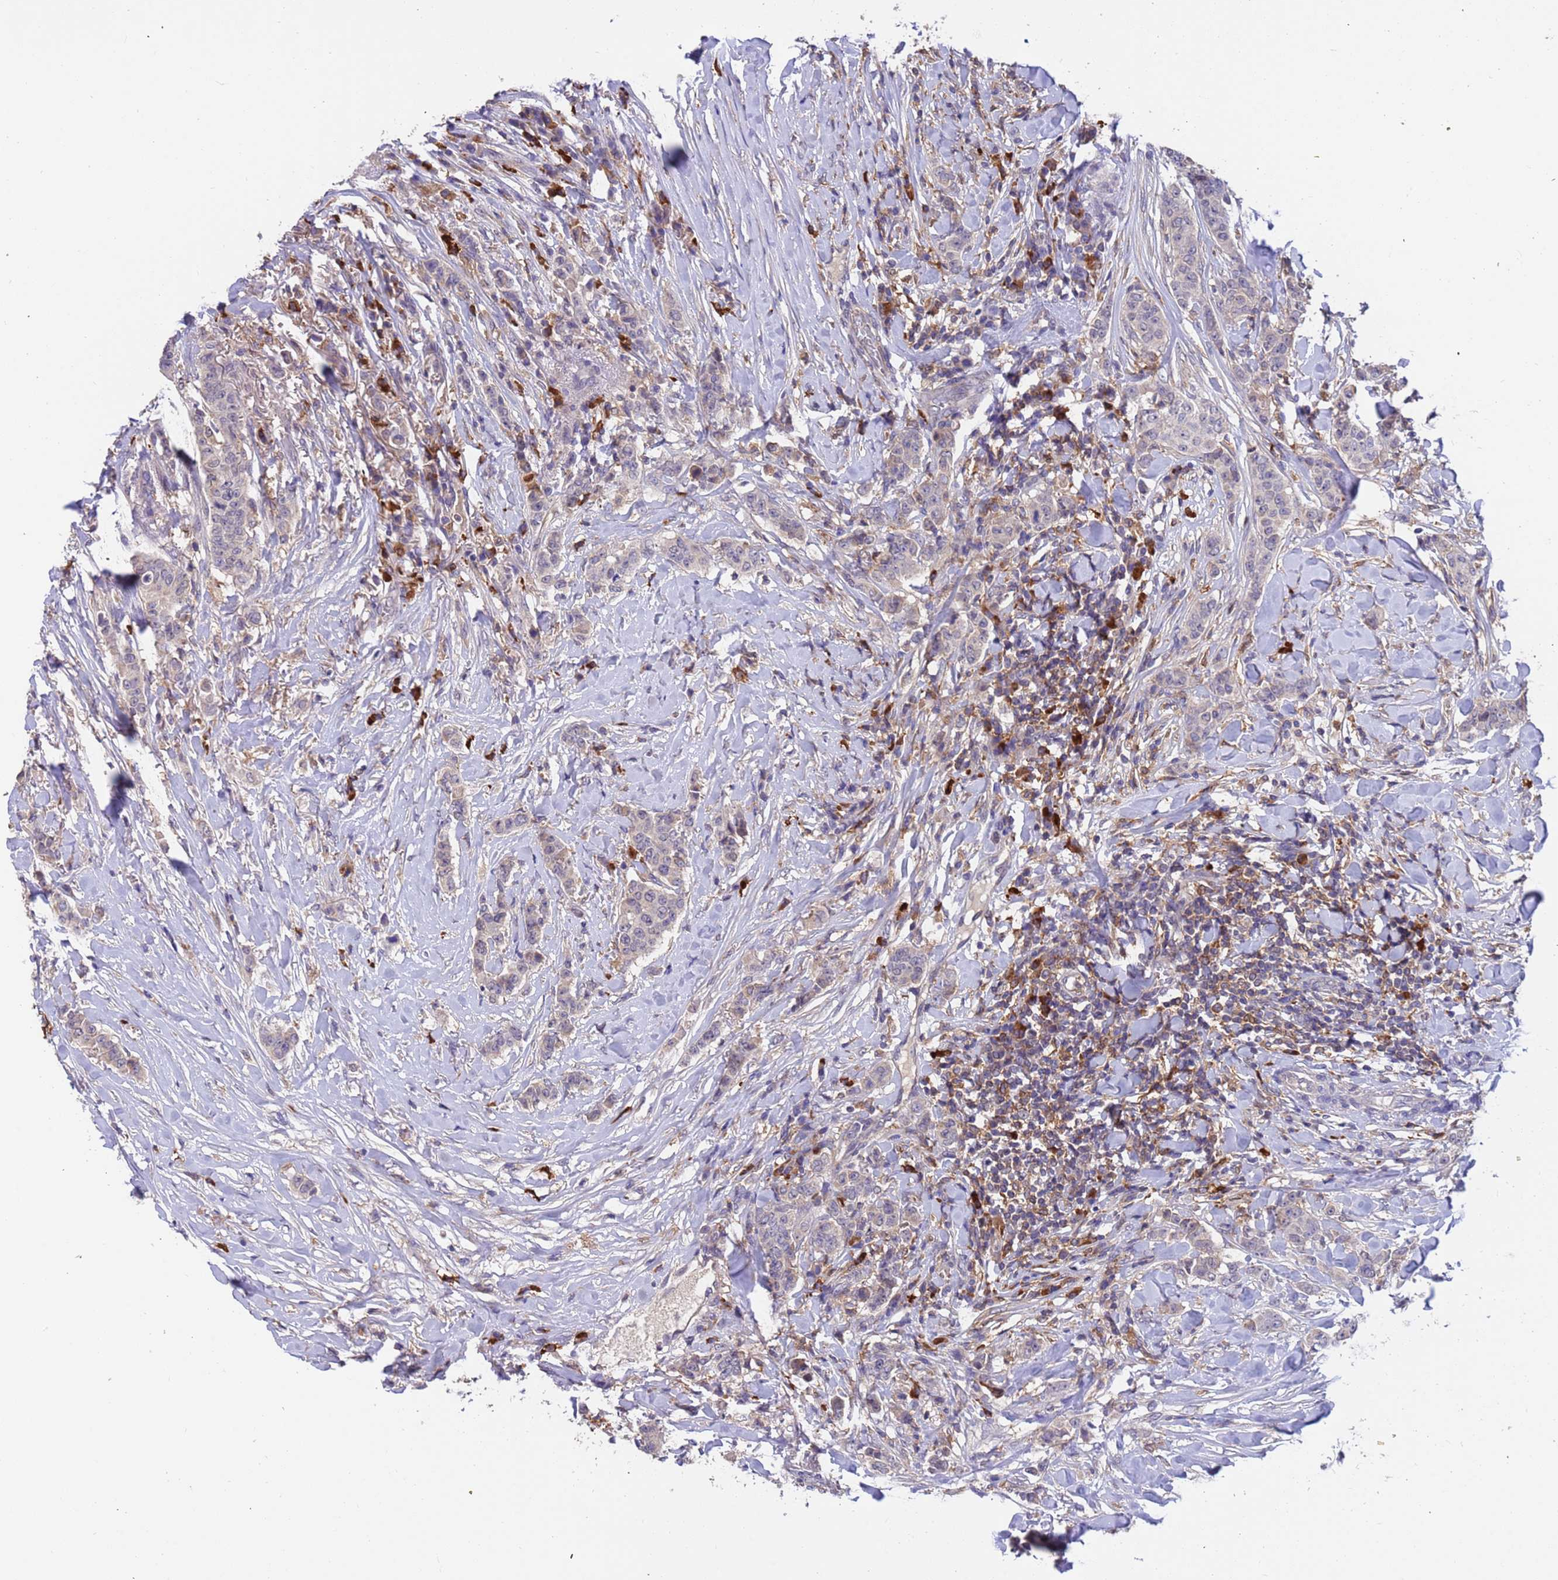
{"staining": {"intensity": "negative", "quantity": "none", "location": "none"}, "tissue": "breast cancer", "cell_type": "Tumor cells", "image_type": "cancer", "snomed": [{"axis": "morphology", "description": "Duct carcinoma"}, {"axis": "topography", "description": "Breast"}], "caption": "Invasive ductal carcinoma (breast) stained for a protein using IHC demonstrates no positivity tumor cells.", "gene": "AMPD3", "patient": {"sex": "female", "age": 40}}